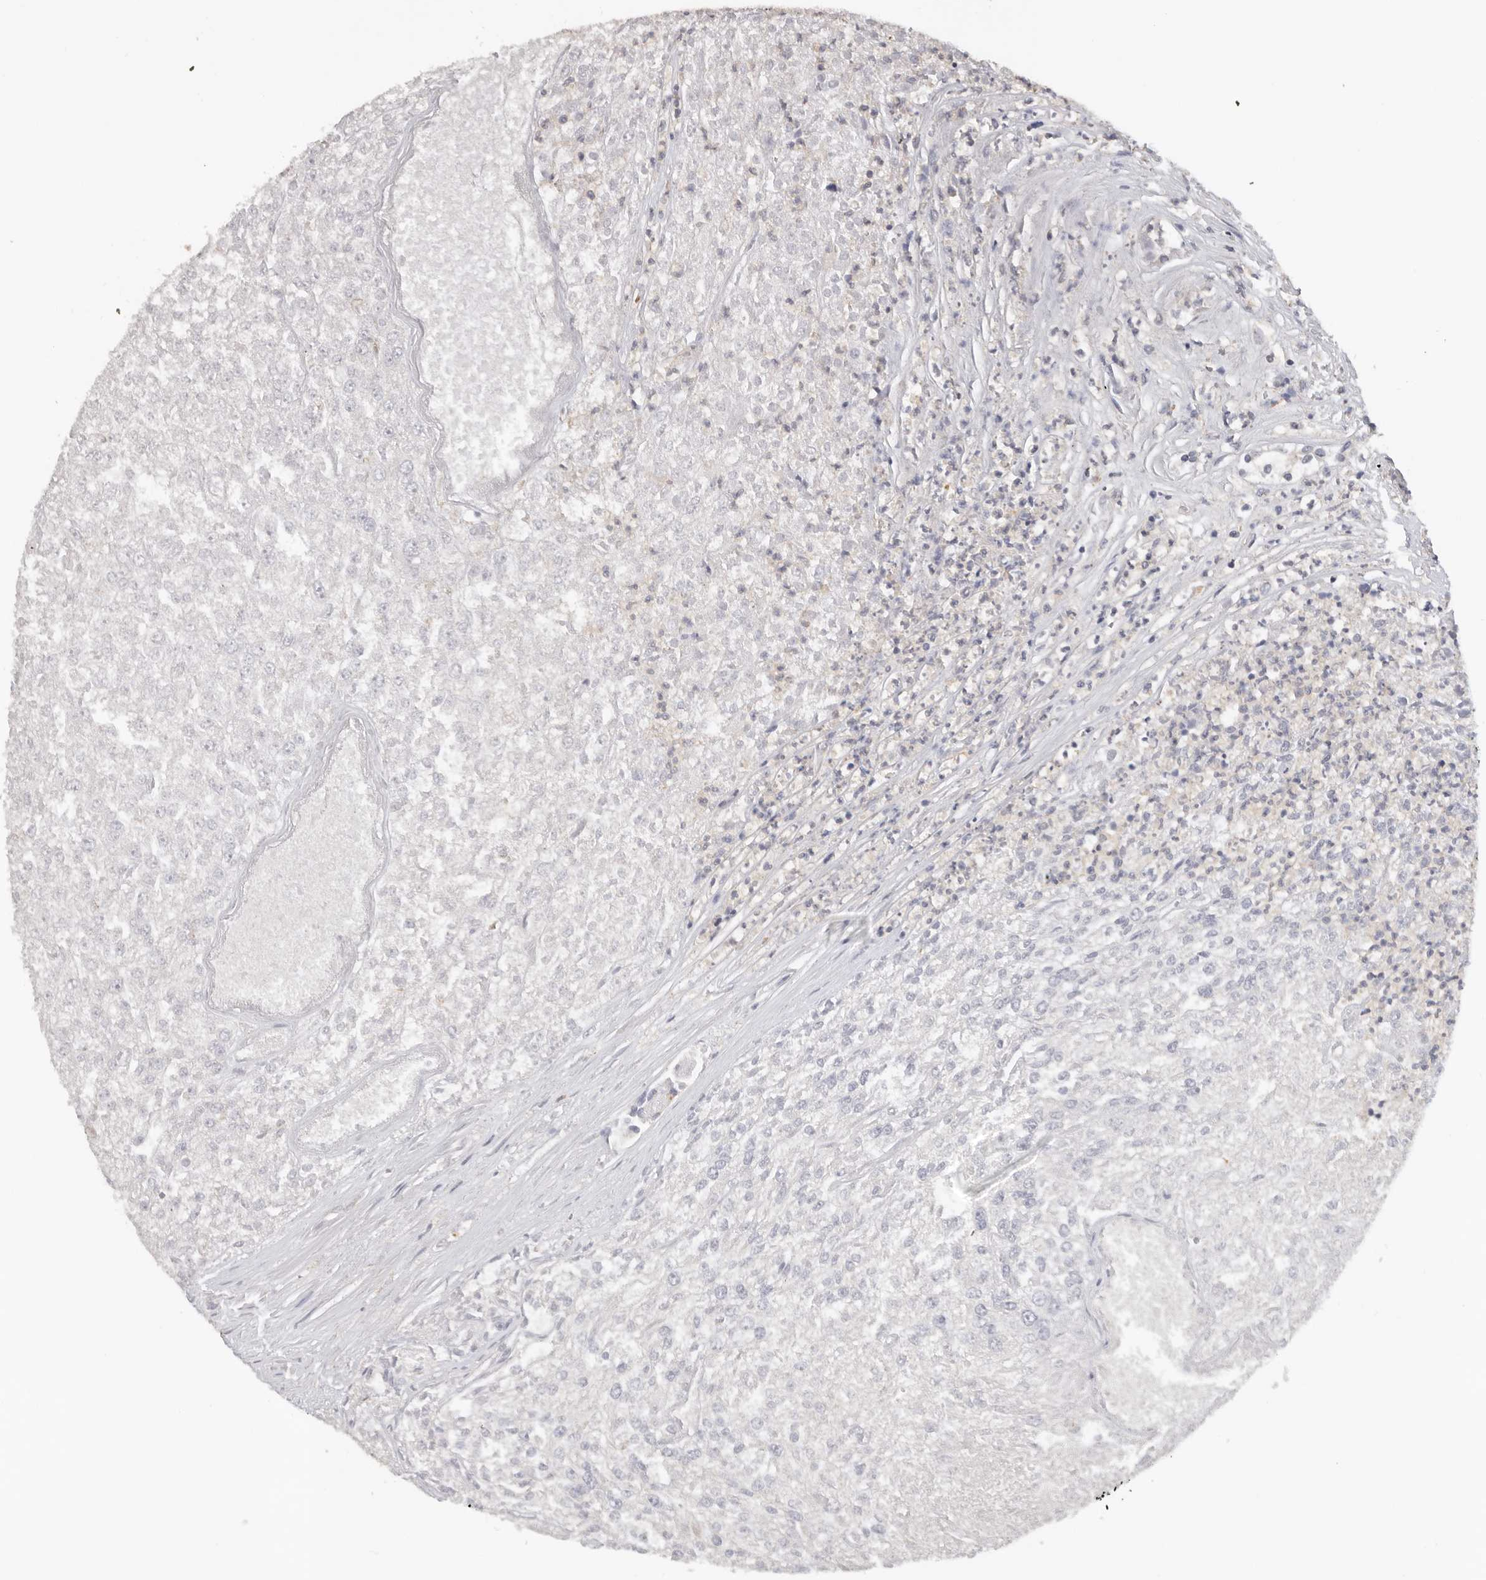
{"staining": {"intensity": "negative", "quantity": "none", "location": "none"}, "tissue": "renal cancer", "cell_type": "Tumor cells", "image_type": "cancer", "snomed": [{"axis": "morphology", "description": "Adenocarcinoma, NOS"}, {"axis": "topography", "description": "Kidney"}], "caption": "Renal cancer was stained to show a protein in brown. There is no significant expression in tumor cells.", "gene": "WDTC1", "patient": {"sex": "female", "age": 54}}